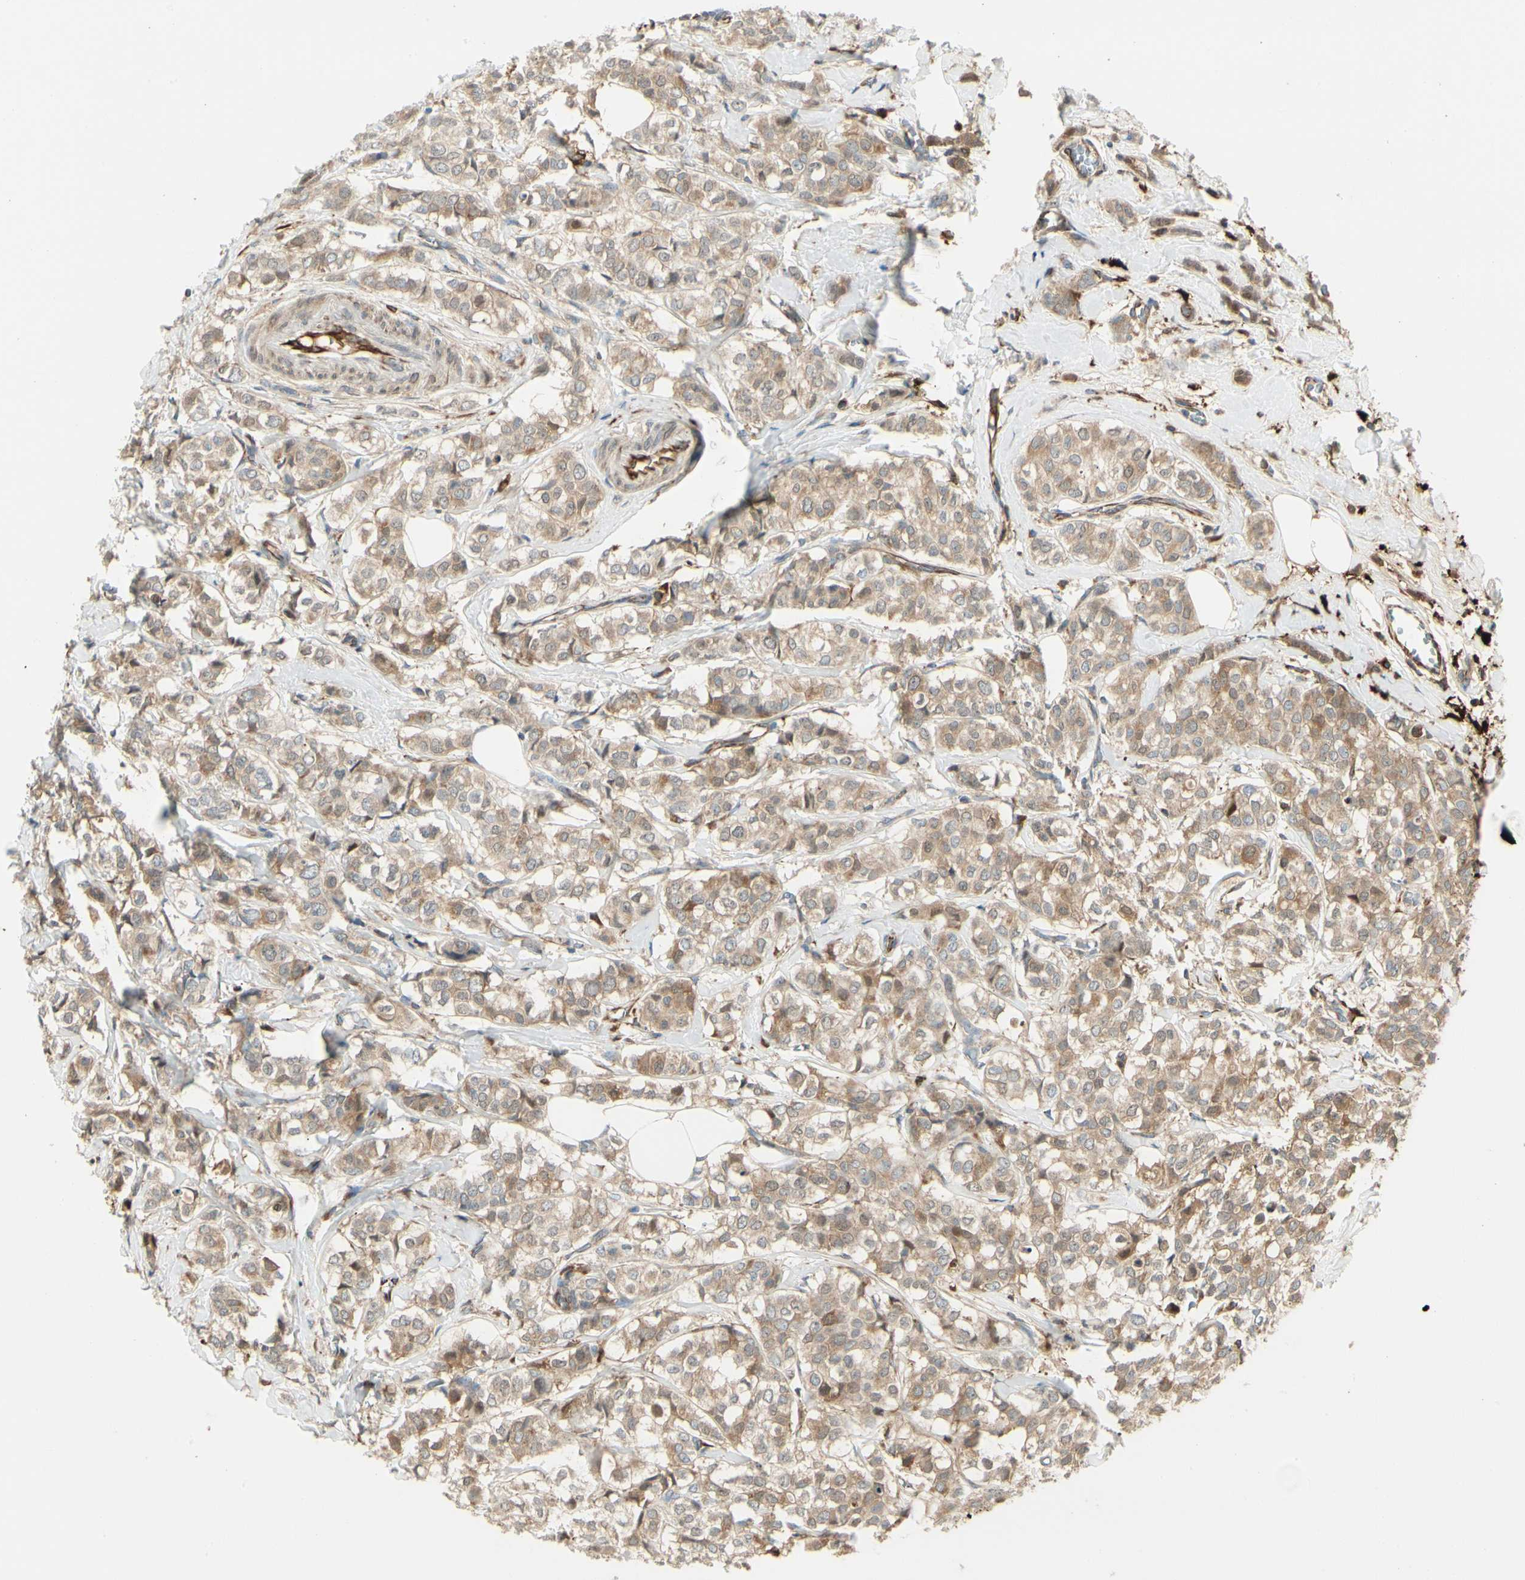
{"staining": {"intensity": "moderate", "quantity": ">75%", "location": "cytoplasmic/membranous"}, "tissue": "breast cancer", "cell_type": "Tumor cells", "image_type": "cancer", "snomed": [{"axis": "morphology", "description": "Lobular carcinoma"}, {"axis": "topography", "description": "Breast"}], "caption": "High-power microscopy captured an immunohistochemistry (IHC) image of lobular carcinoma (breast), revealing moderate cytoplasmic/membranous positivity in approximately >75% of tumor cells.", "gene": "FTH1", "patient": {"sex": "female", "age": 60}}